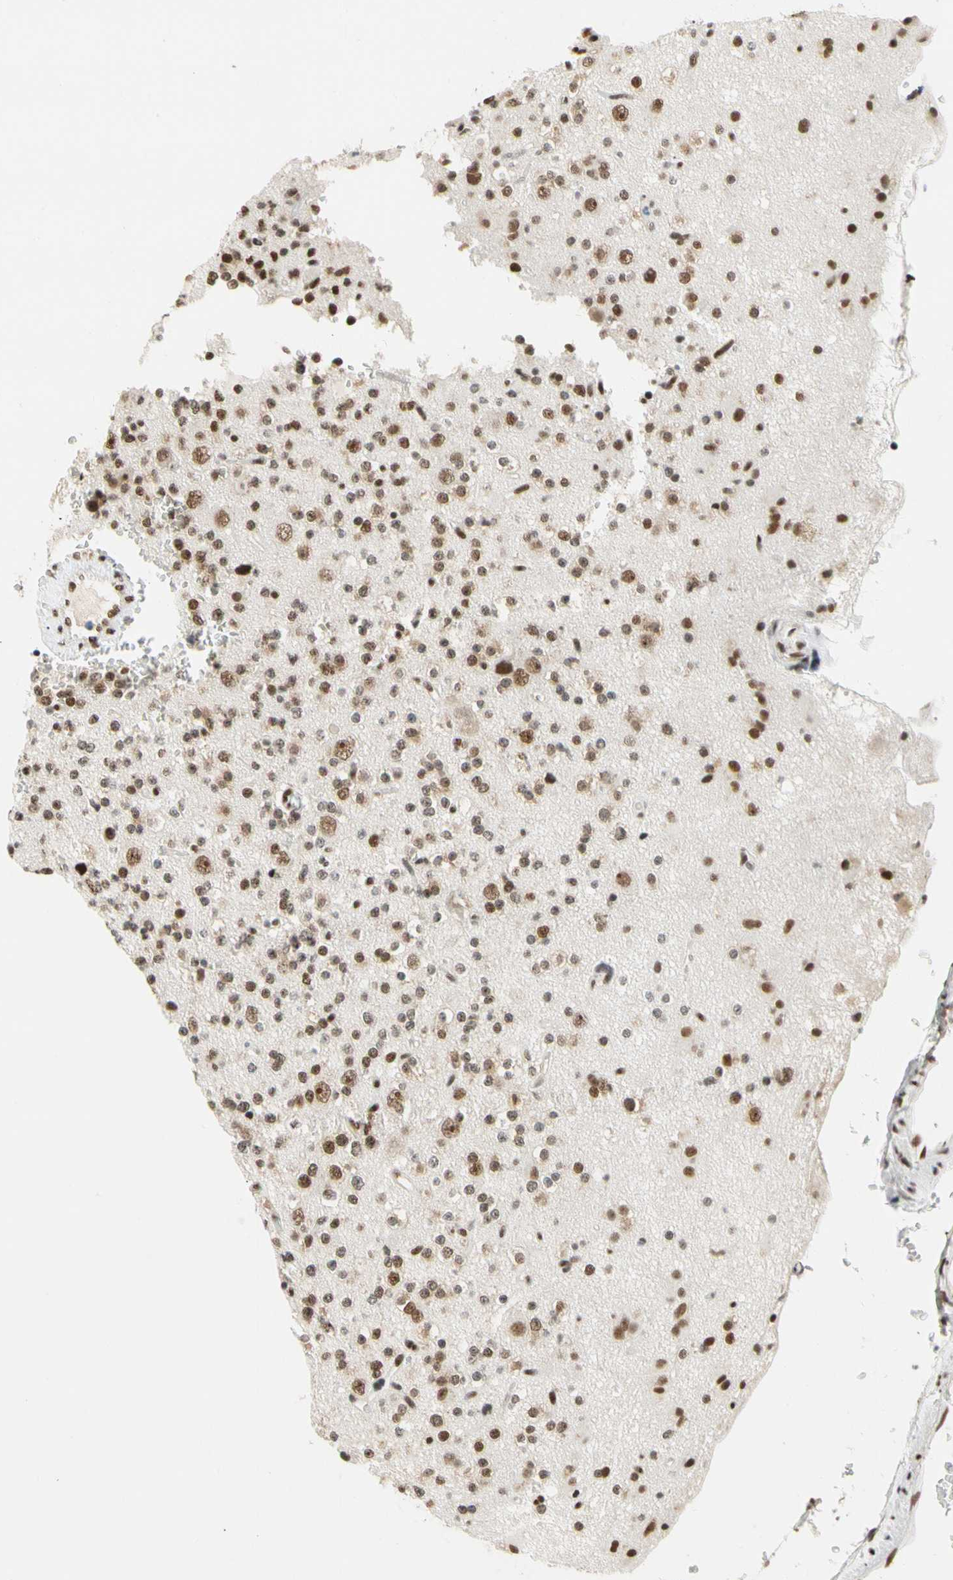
{"staining": {"intensity": "moderate", "quantity": ">75%", "location": "nuclear"}, "tissue": "glioma", "cell_type": "Tumor cells", "image_type": "cancer", "snomed": [{"axis": "morphology", "description": "Glioma, malignant, High grade"}, {"axis": "topography", "description": "Brain"}], "caption": "Protein staining exhibits moderate nuclear expression in about >75% of tumor cells in glioma.", "gene": "ZSCAN16", "patient": {"sex": "male", "age": 47}}